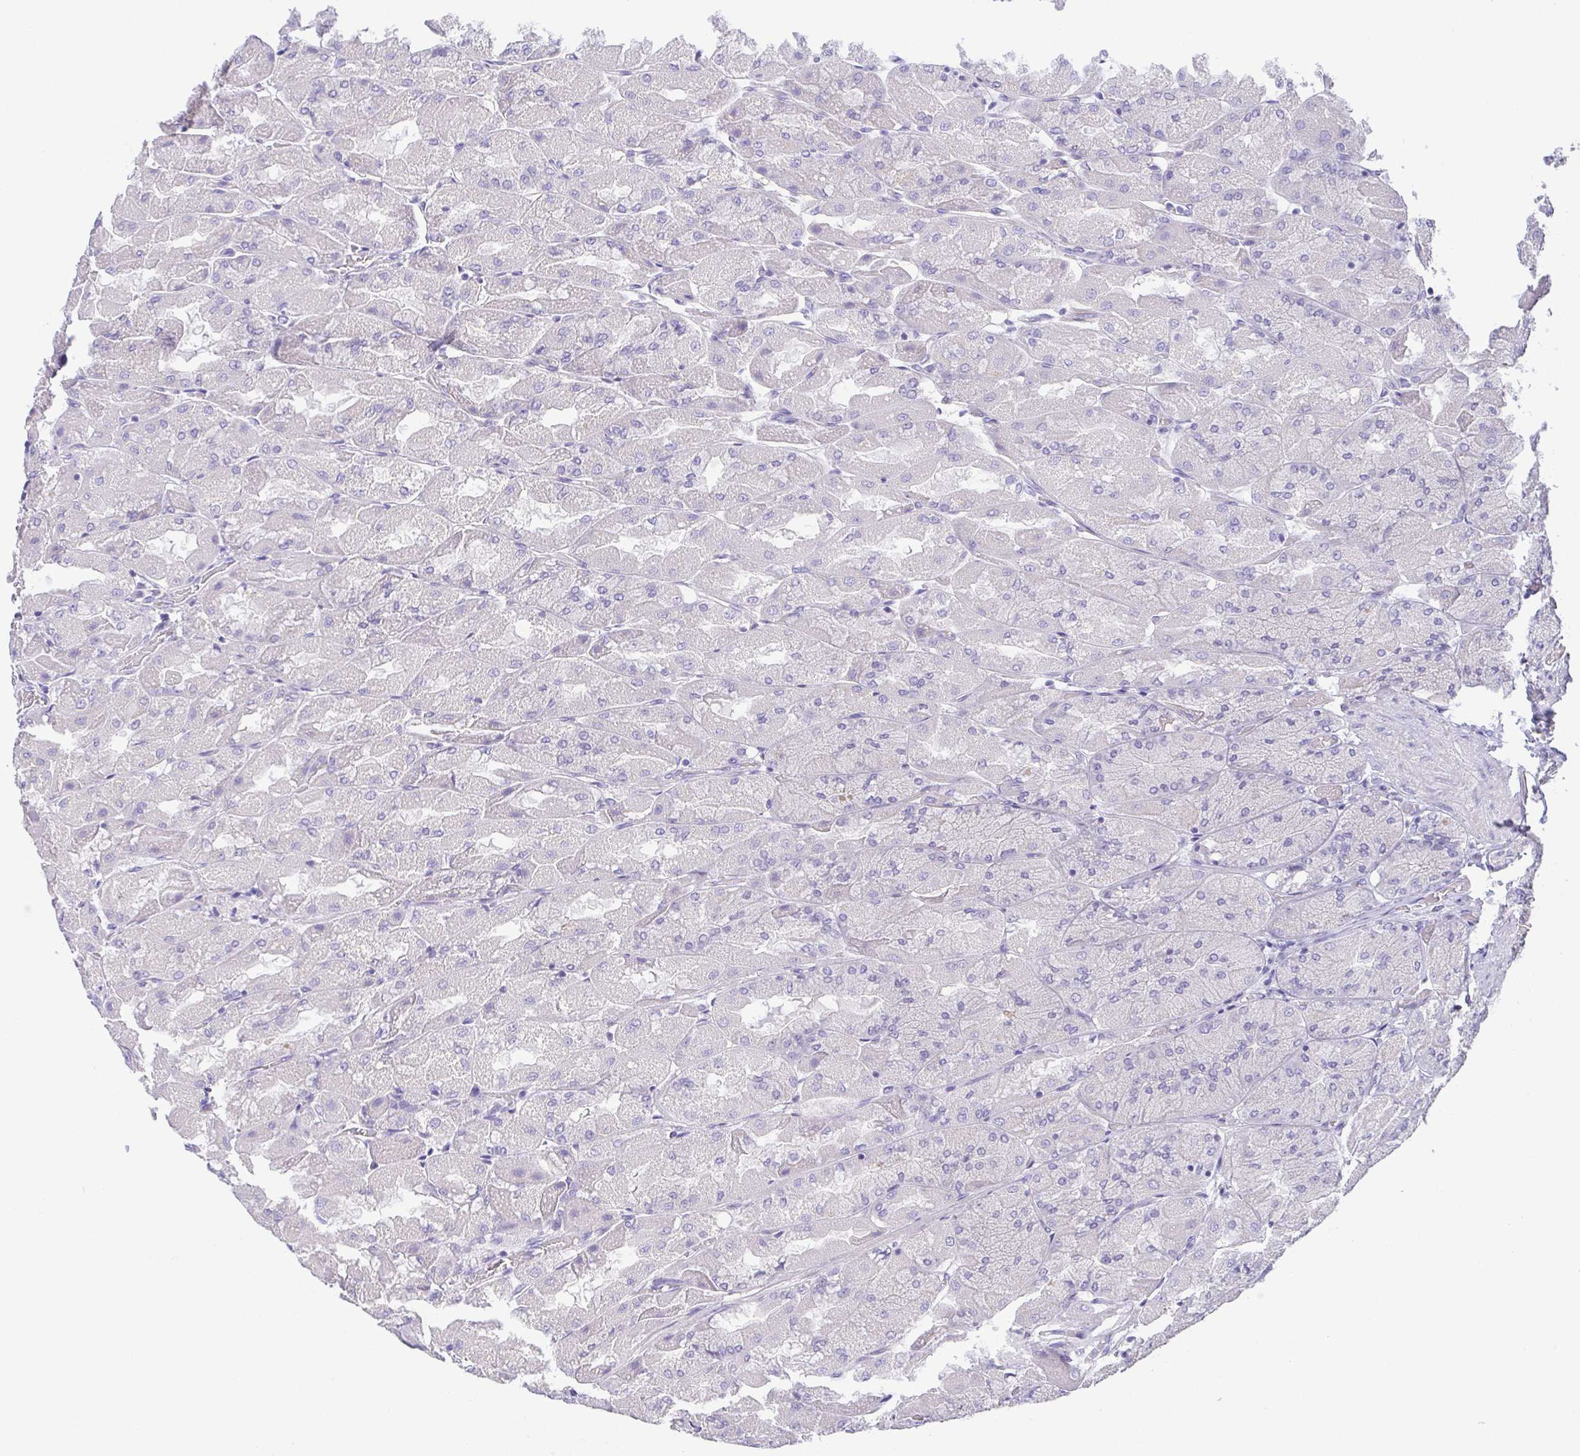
{"staining": {"intensity": "negative", "quantity": "none", "location": "none"}, "tissue": "stomach", "cell_type": "Glandular cells", "image_type": "normal", "snomed": [{"axis": "morphology", "description": "Normal tissue, NOS"}, {"axis": "topography", "description": "Stomach"}], "caption": "The micrograph displays no staining of glandular cells in unremarkable stomach. (Stains: DAB immunohistochemistry with hematoxylin counter stain, Microscopy: brightfield microscopy at high magnification).", "gene": "PKDREJ", "patient": {"sex": "female", "age": 61}}